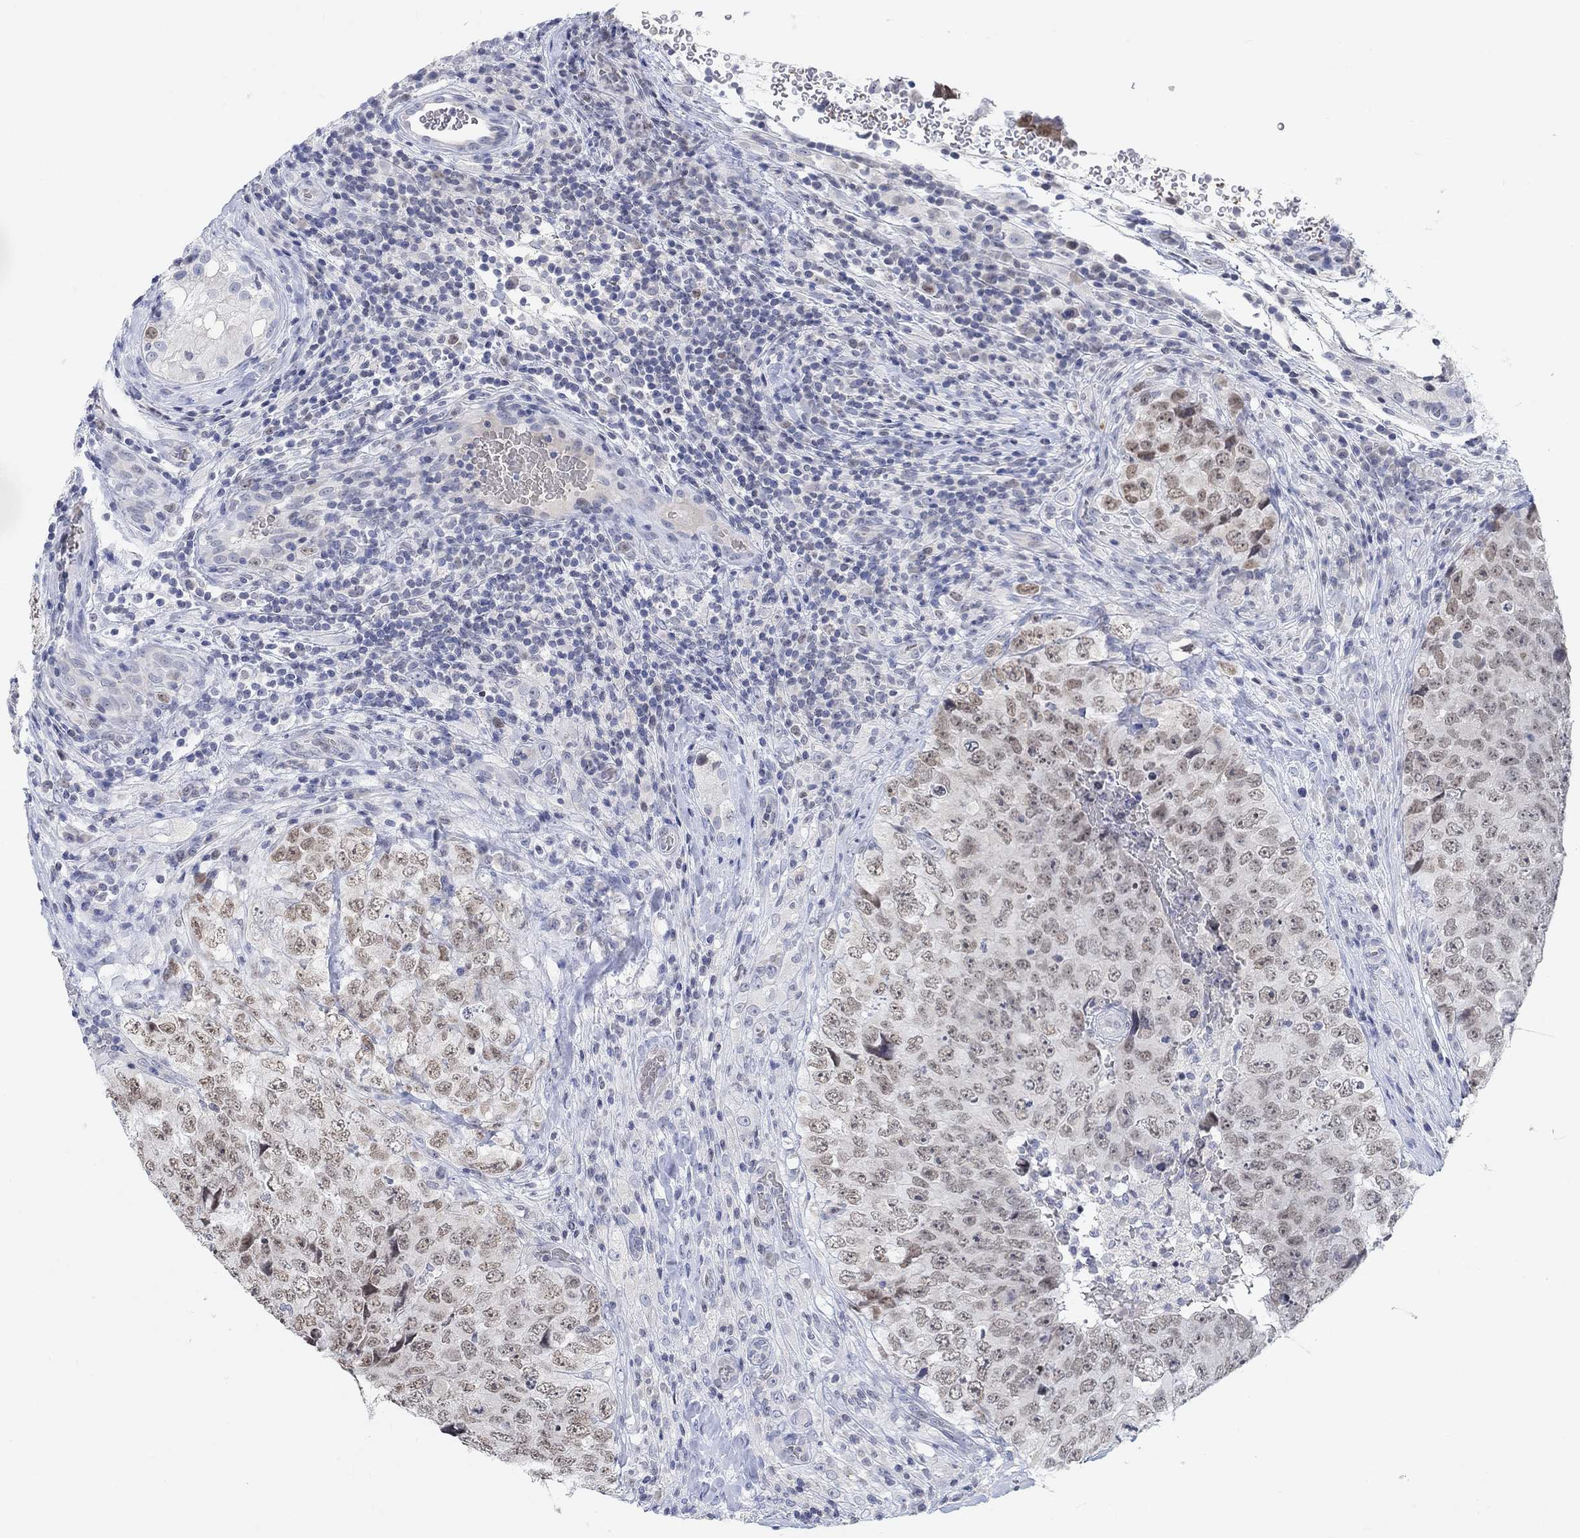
{"staining": {"intensity": "moderate", "quantity": "<25%", "location": "nuclear"}, "tissue": "testis cancer", "cell_type": "Tumor cells", "image_type": "cancer", "snomed": [{"axis": "morphology", "description": "Seminoma, NOS"}, {"axis": "topography", "description": "Testis"}], "caption": "IHC of human seminoma (testis) displays low levels of moderate nuclear staining in approximately <25% of tumor cells.", "gene": "ATP6V1E2", "patient": {"sex": "male", "age": 34}}